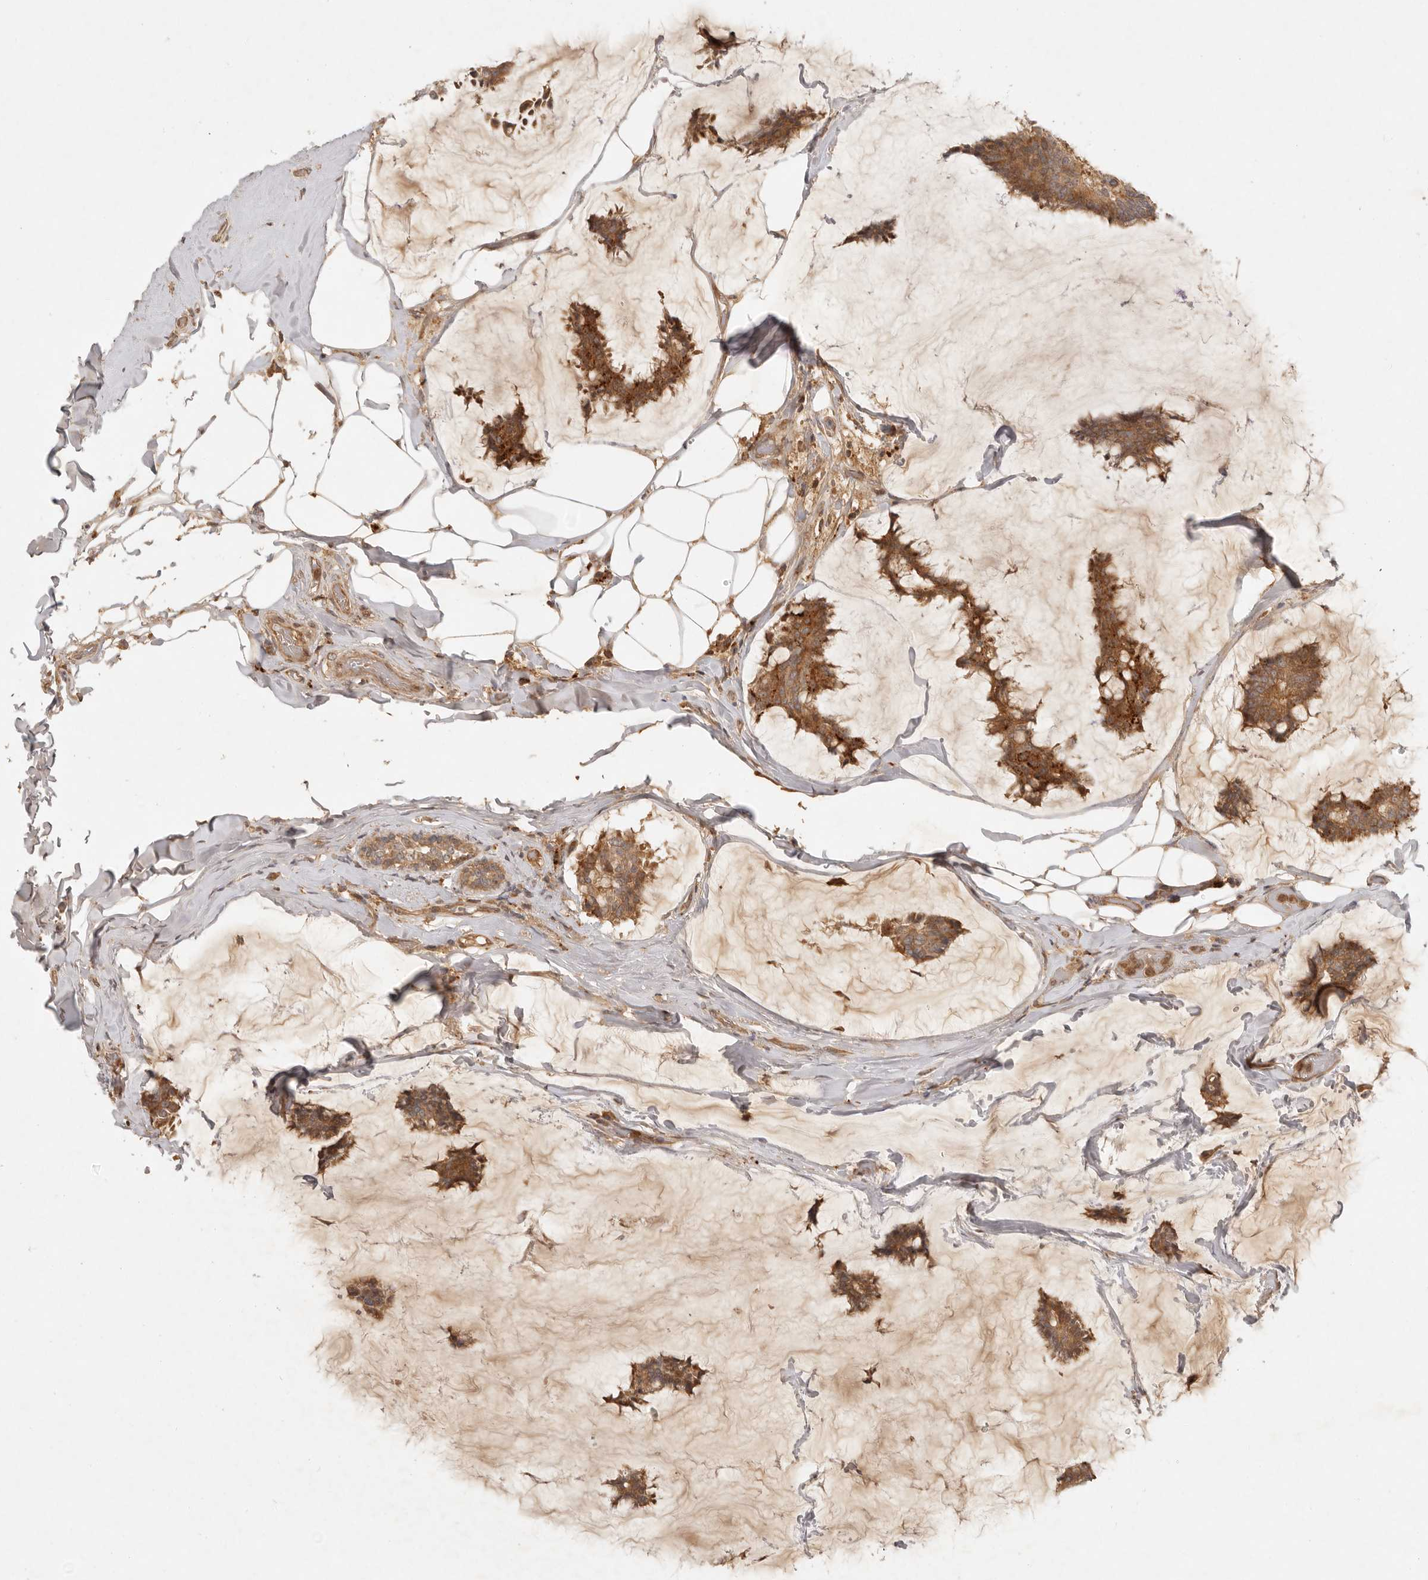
{"staining": {"intensity": "strong", "quantity": ">75%", "location": "cytoplasmic/membranous"}, "tissue": "breast cancer", "cell_type": "Tumor cells", "image_type": "cancer", "snomed": [{"axis": "morphology", "description": "Duct carcinoma"}, {"axis": "topography", "description": "Breast"}], "caption": "The photomicrograph exhibits staining of infiltrating ductal carcinoma (breast), revealing strong cytoplasmic/membranous protein expression (brown color) within tumor cells.", "gene": "ANKRD61", "patient": {"sex": "female", "age": 93}}